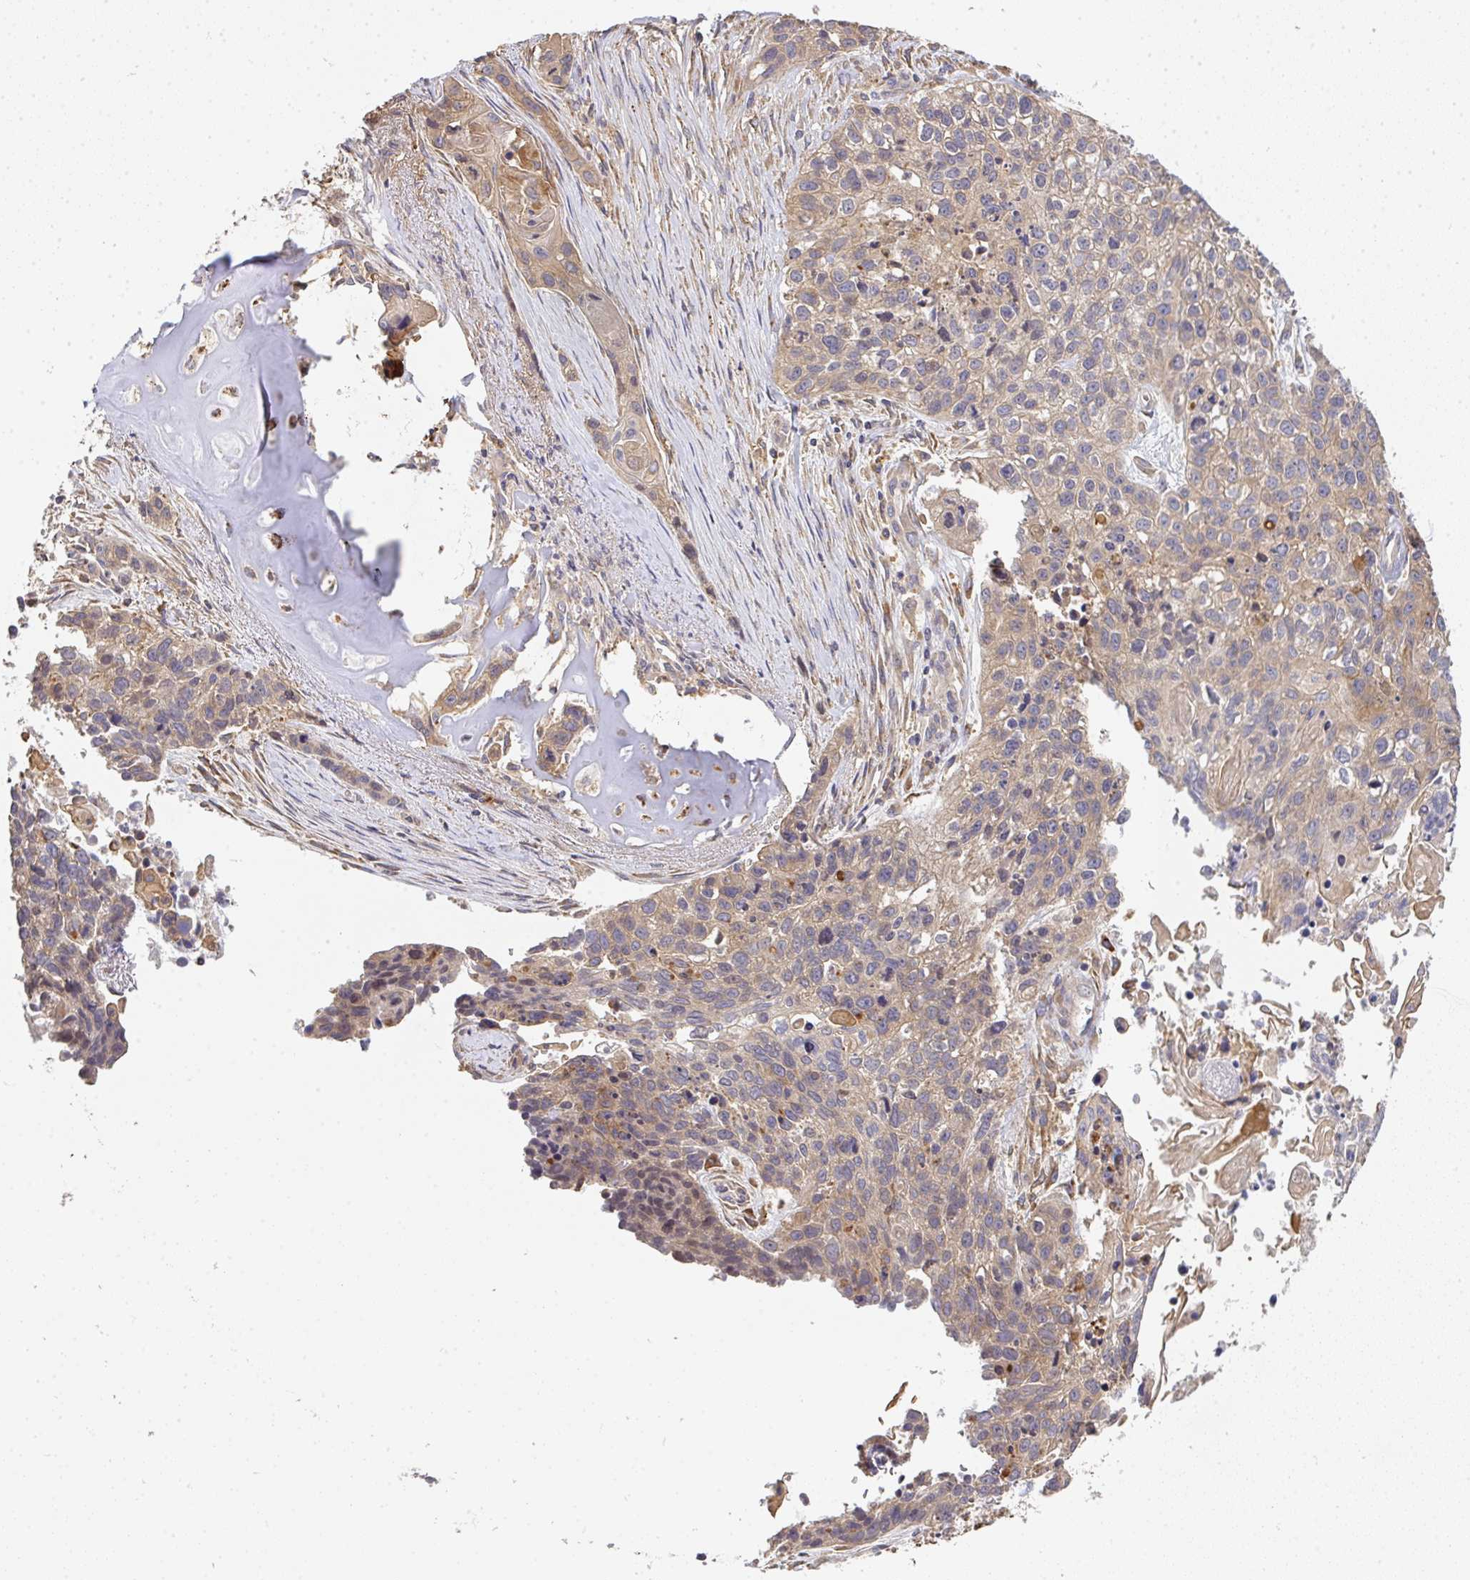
{"staining": {"intensity": "weak", "quantity": "25%-75%", "location": "cytoplasmic/membranous"}, "tissue": "lung cancer", "cell_type": "Tumor cells", "image_type": "cancer", "snomed": [{"axis": "morphology", "description": "Squamous cell carcinoma, NOS"}, {"axis": "topography", "description": "Lung"}], "caption": "IHC (DAB (3,3'-diaminobenzidine)) staining of human lung squamous cell carcinoma displays weak cytoplasmic/membranous protein expression in approximately 25%-75% of tumor cells. Nuclei are stained in blue.", "gene": "EEF1AKMT1", "patient": {"sex": "male", "age": 74}}